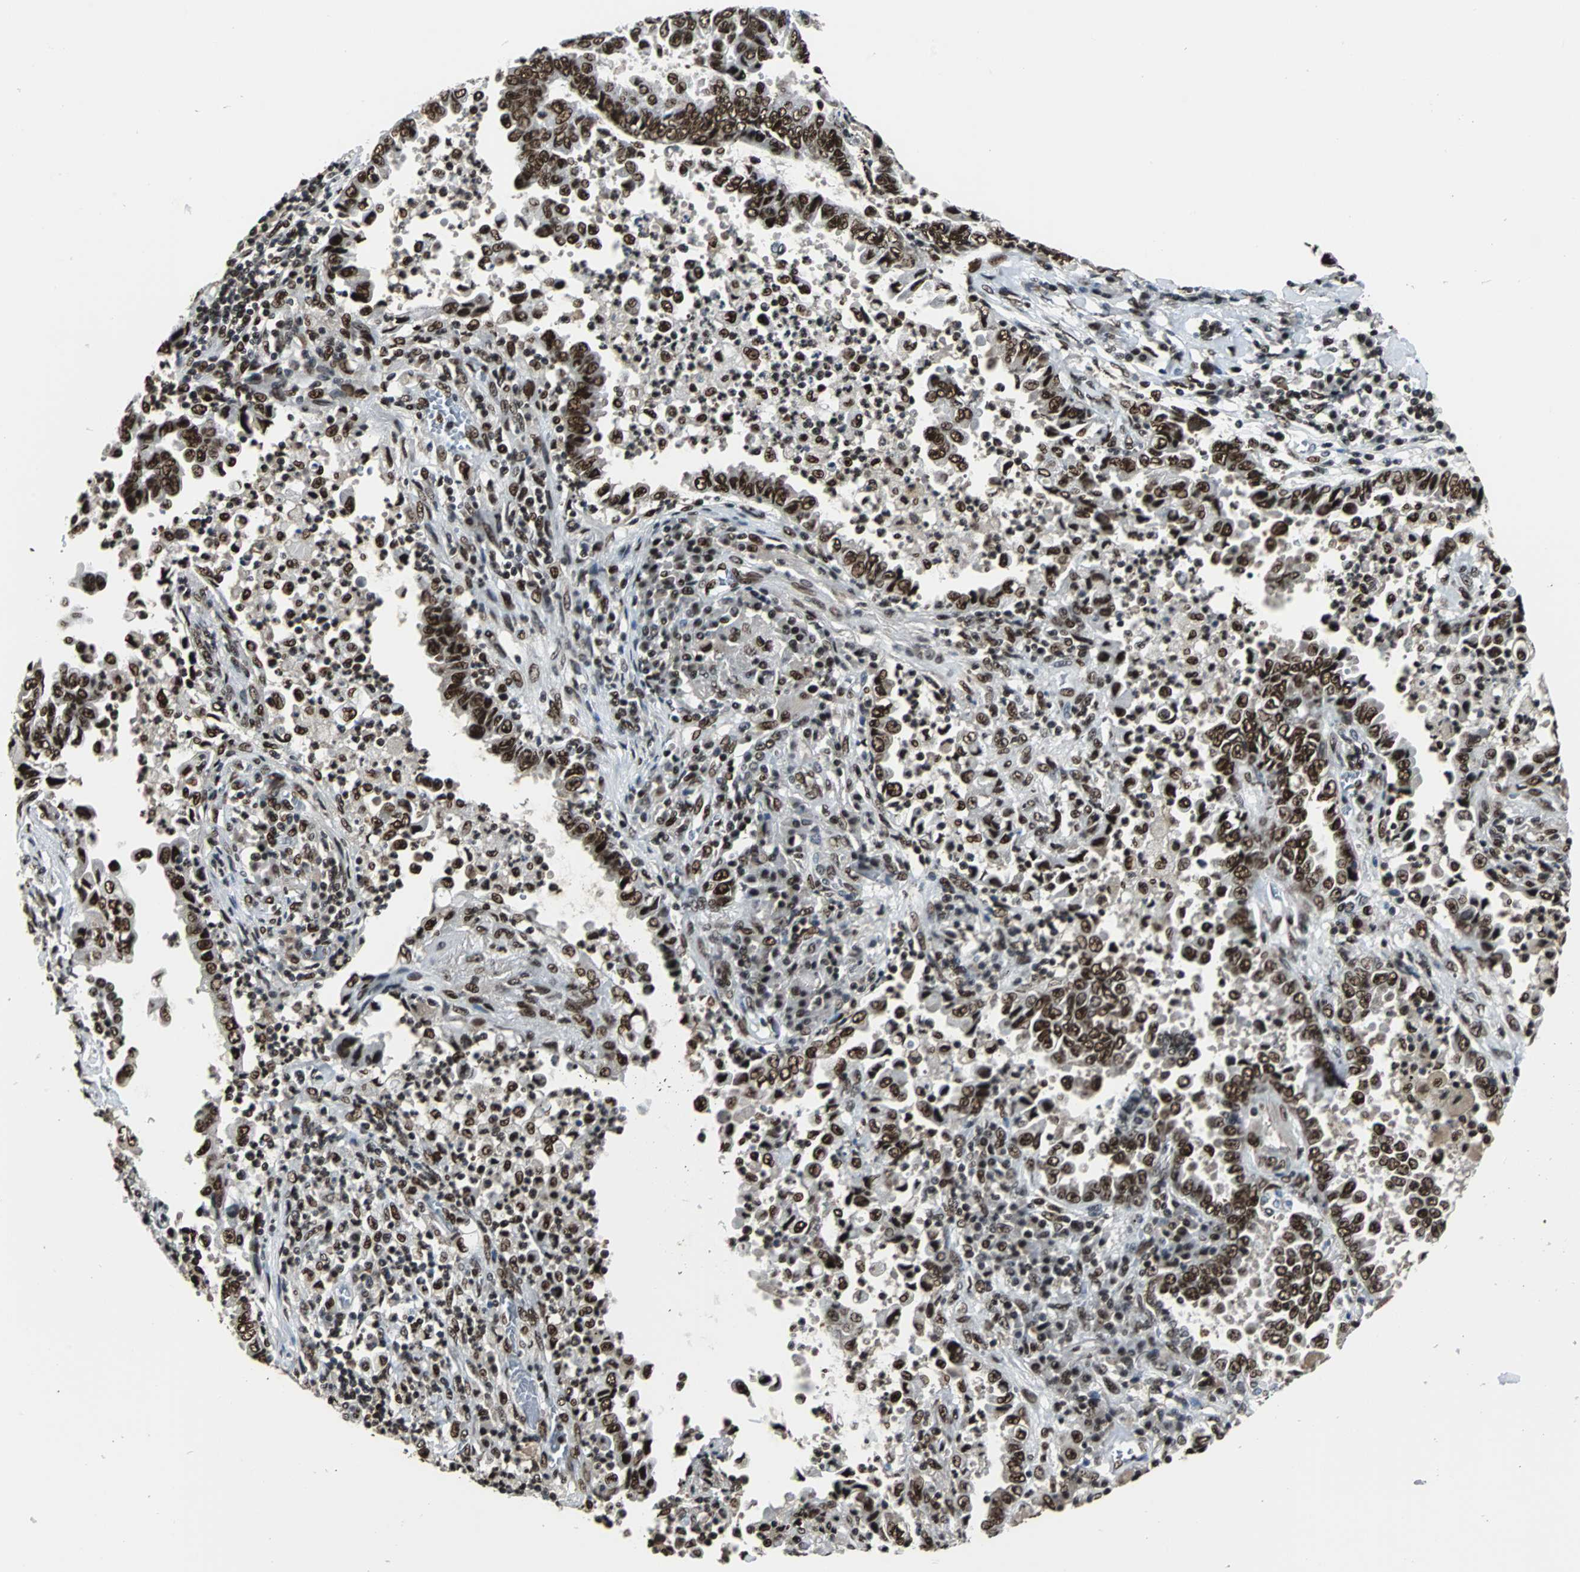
{"staining": {"intensity": "strong", "quantity": ">75%", "location": "nuclear"}, "tissue": "lung cancer", "cell_type": "Tumor cells", "image_type": "cancer", "snomed": [{"axis": "morphology", "description": "Normal tissue, NOS"}, {"axis": "morphology", "description": "Inflammation, NOS"}, {"axis": "morphology", "description": "Adenocarcinoma, NOS"}, {"axis": "topography", "description": "Lung"}], "caption": "Immunohistochemistry (IHC) micrograph of neoplastic tissue: human lung cancer stained using immunohistochemistry demonstrates high levels of strong protein expression localized specifically in the nuclear of tumor cells, appearing as a nuclear brown color.", "gene": "XRCC4", "patient": {"sex": "female", "age": 64}}